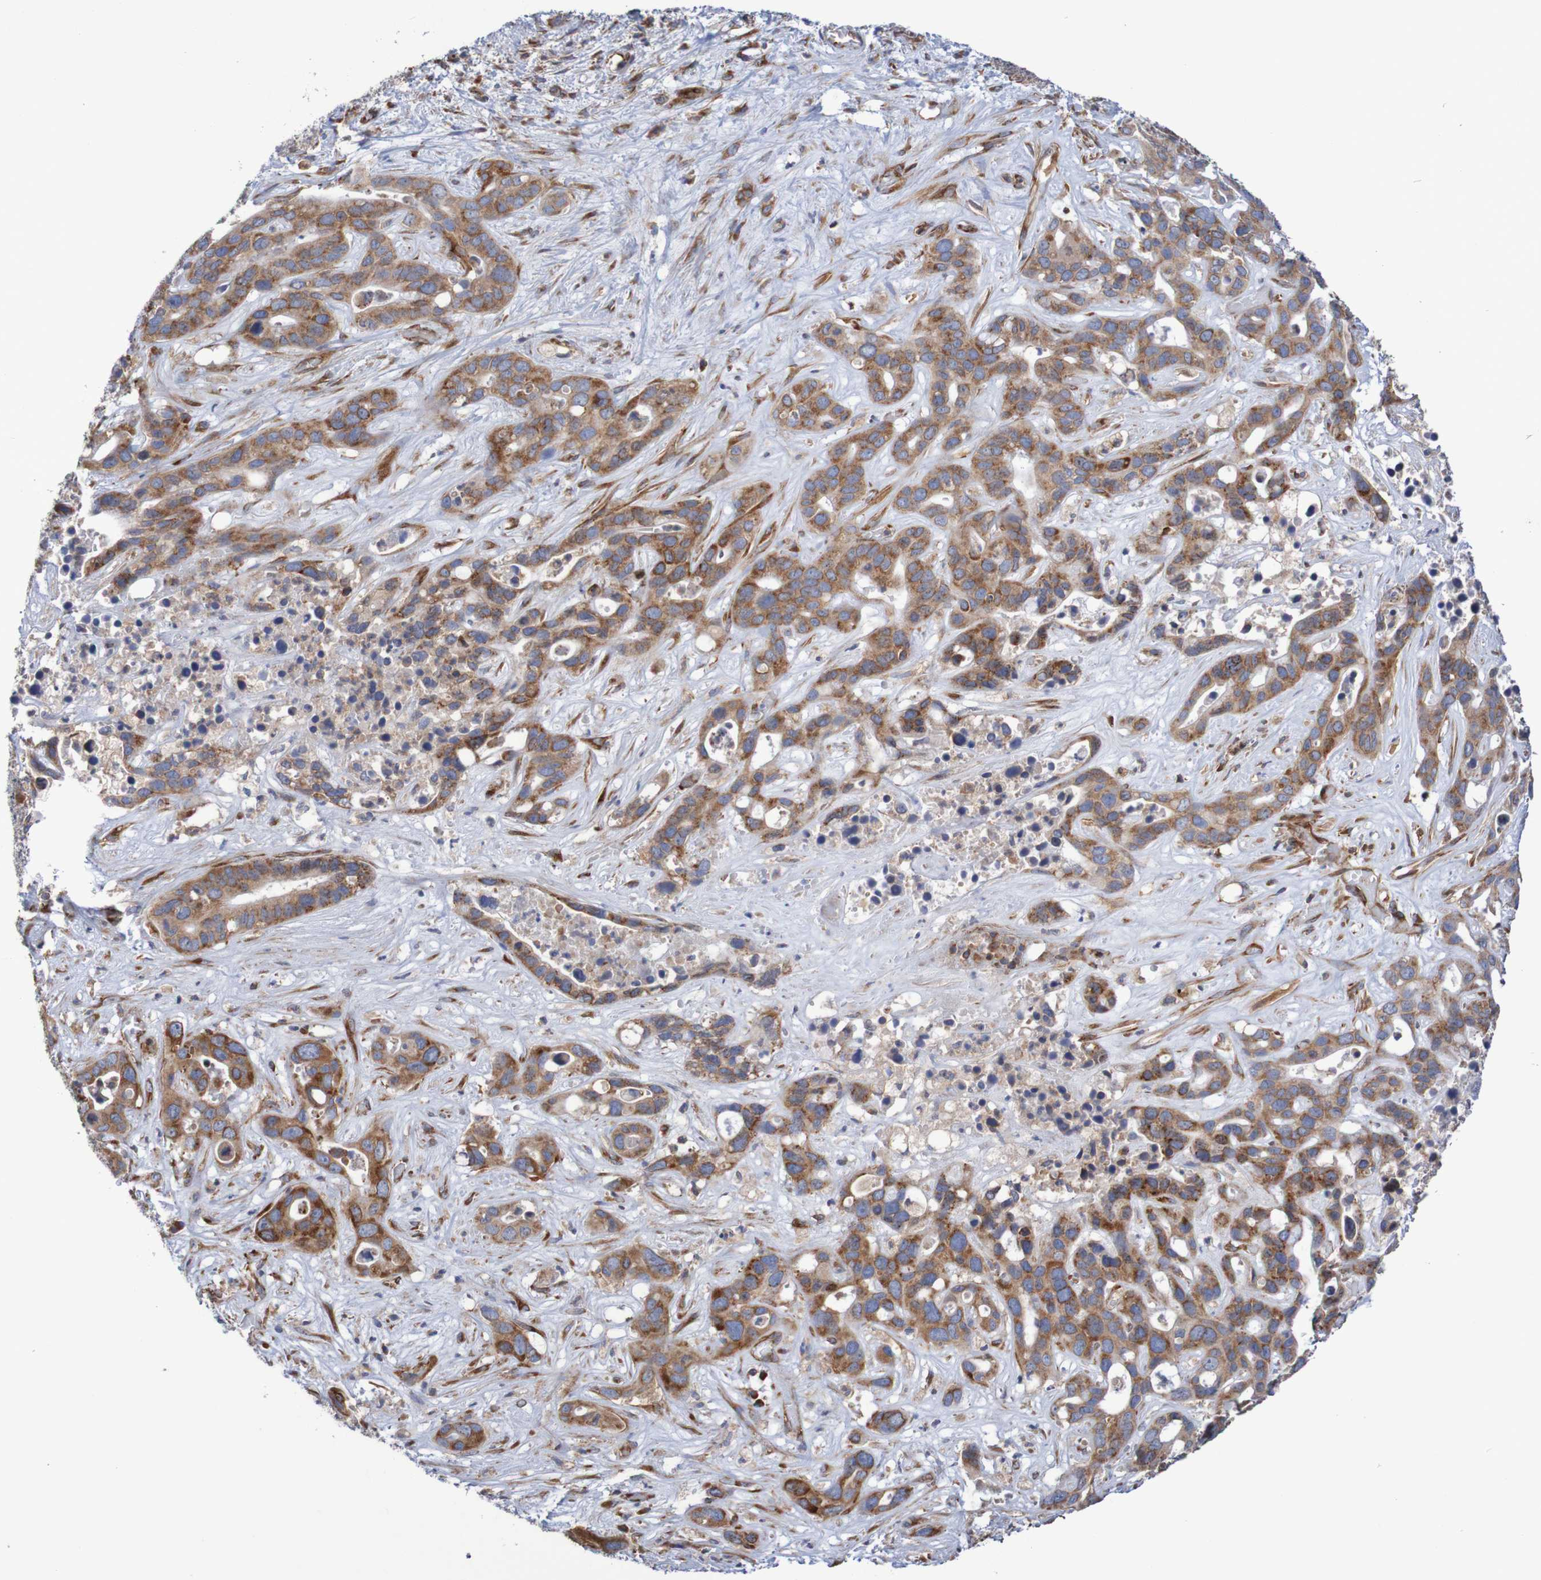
{"staining": {"intensity": "moderate", "quantity": ">75%", "location": "cytoplasmic/membranous"}, "tissue": "liver cancer", "cell_type": "Tumor cells", "image_type": "cancer", "snomed": [{"axis": "morphology", "description": "Cholangiocarcinoma"}, {"axis": "topography", "description": "Liver"}], "caption": "Cholangiocarcinoma (liver) stained with a protein marker demonstrates moderate staining in tumor cells.", "gene": "FXR2", "patient": {"sex": "female", "age": 65}}